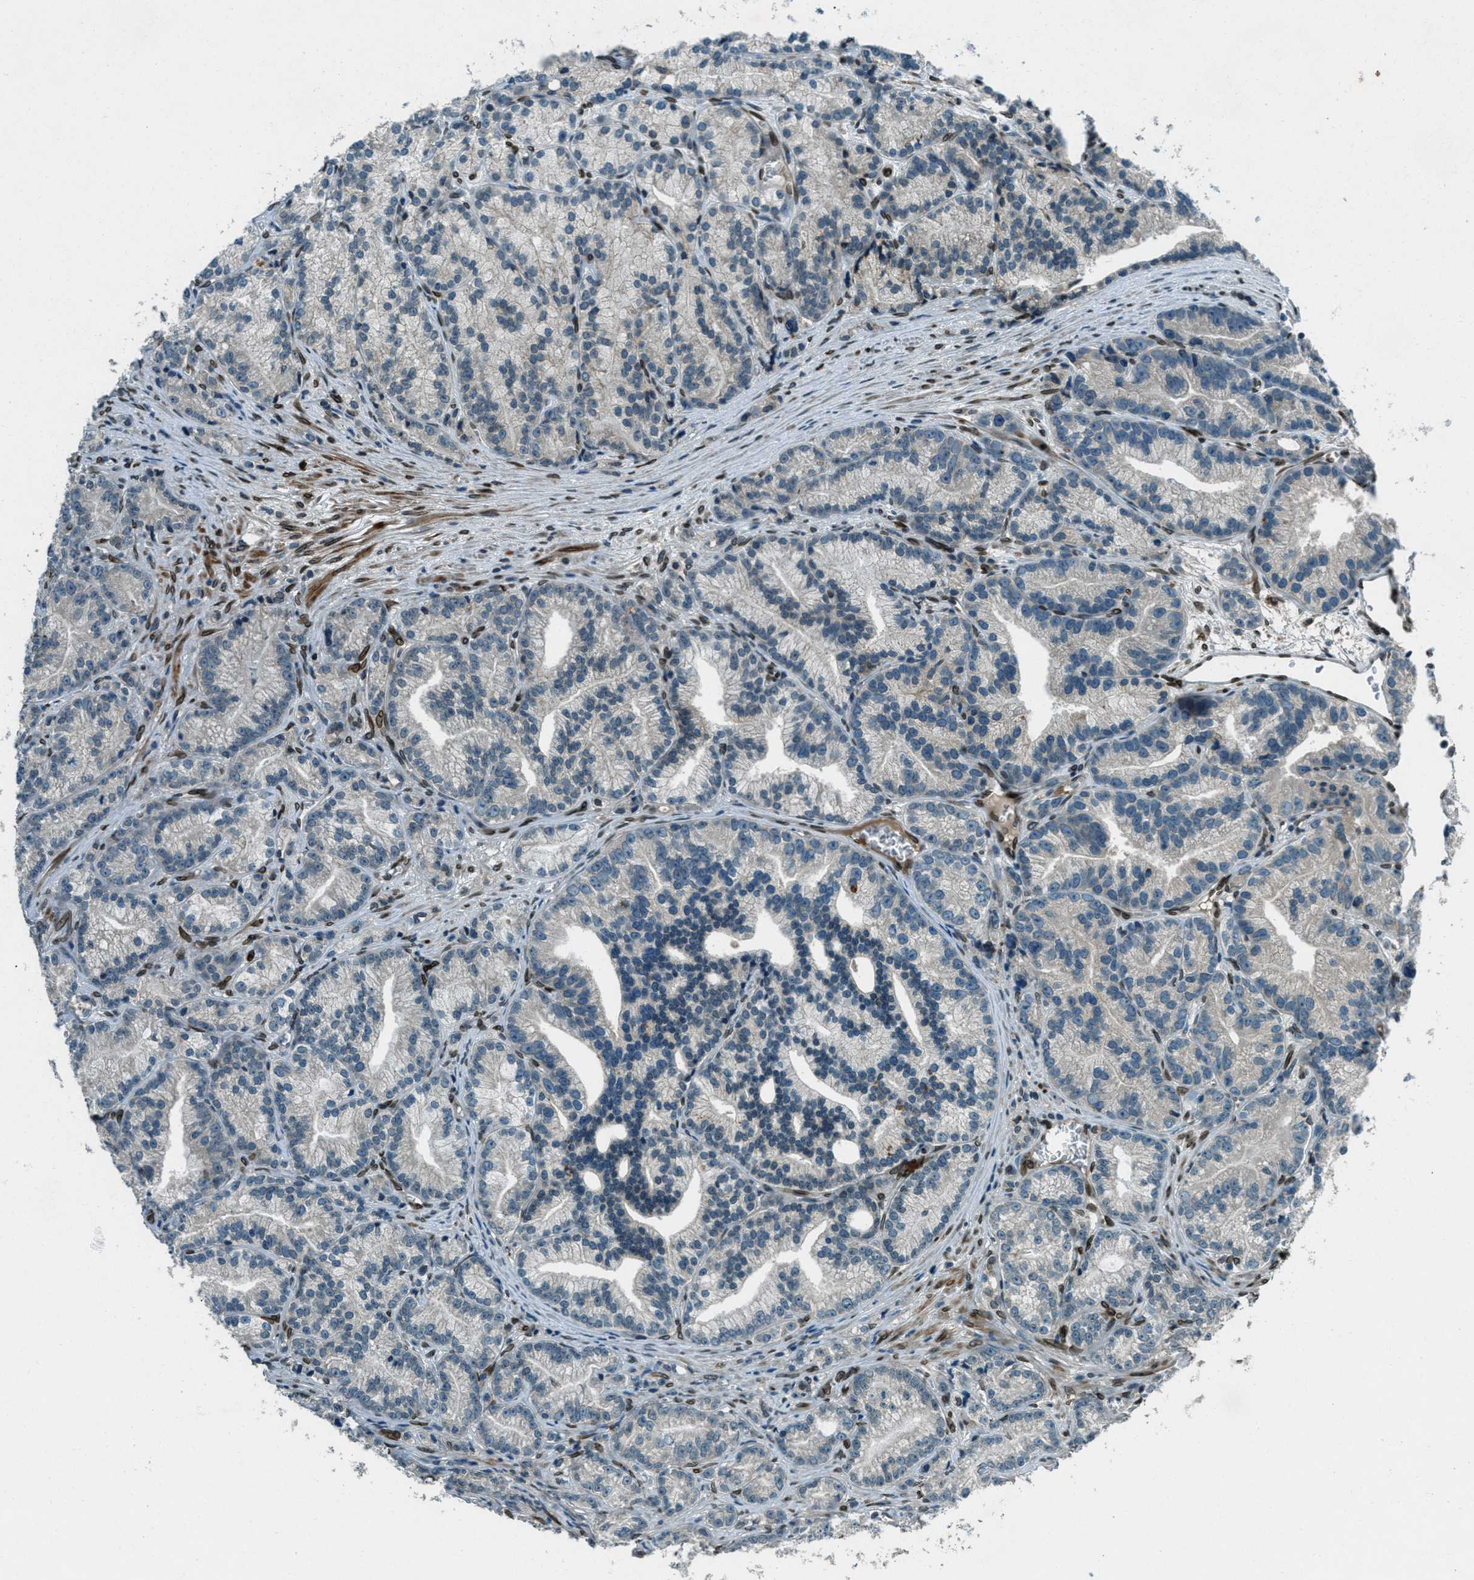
{"staining": {"intensity": "weak", "quantity": "25%-75%", "location": "cytoplasmic/membranous"}, "tissue": "prostate cancer", "cell_type": "Tumor cells", "image_type": "cancer", "snomed": [{"axis": "morphology", "description": "Adenocarcinoma, Low grade"}, {"axis": "topography", "description": "Prostate"}], "caption": "Immunohistochemical staining of human prostate cancer (low-grade adenocarcinoma) shows low levels of weak cytoplasmic/membranous protein staining in about 25%-75% of tumor cells.", "gene": "LEMD2", "patient": {"sex": "male", "age": 89}}